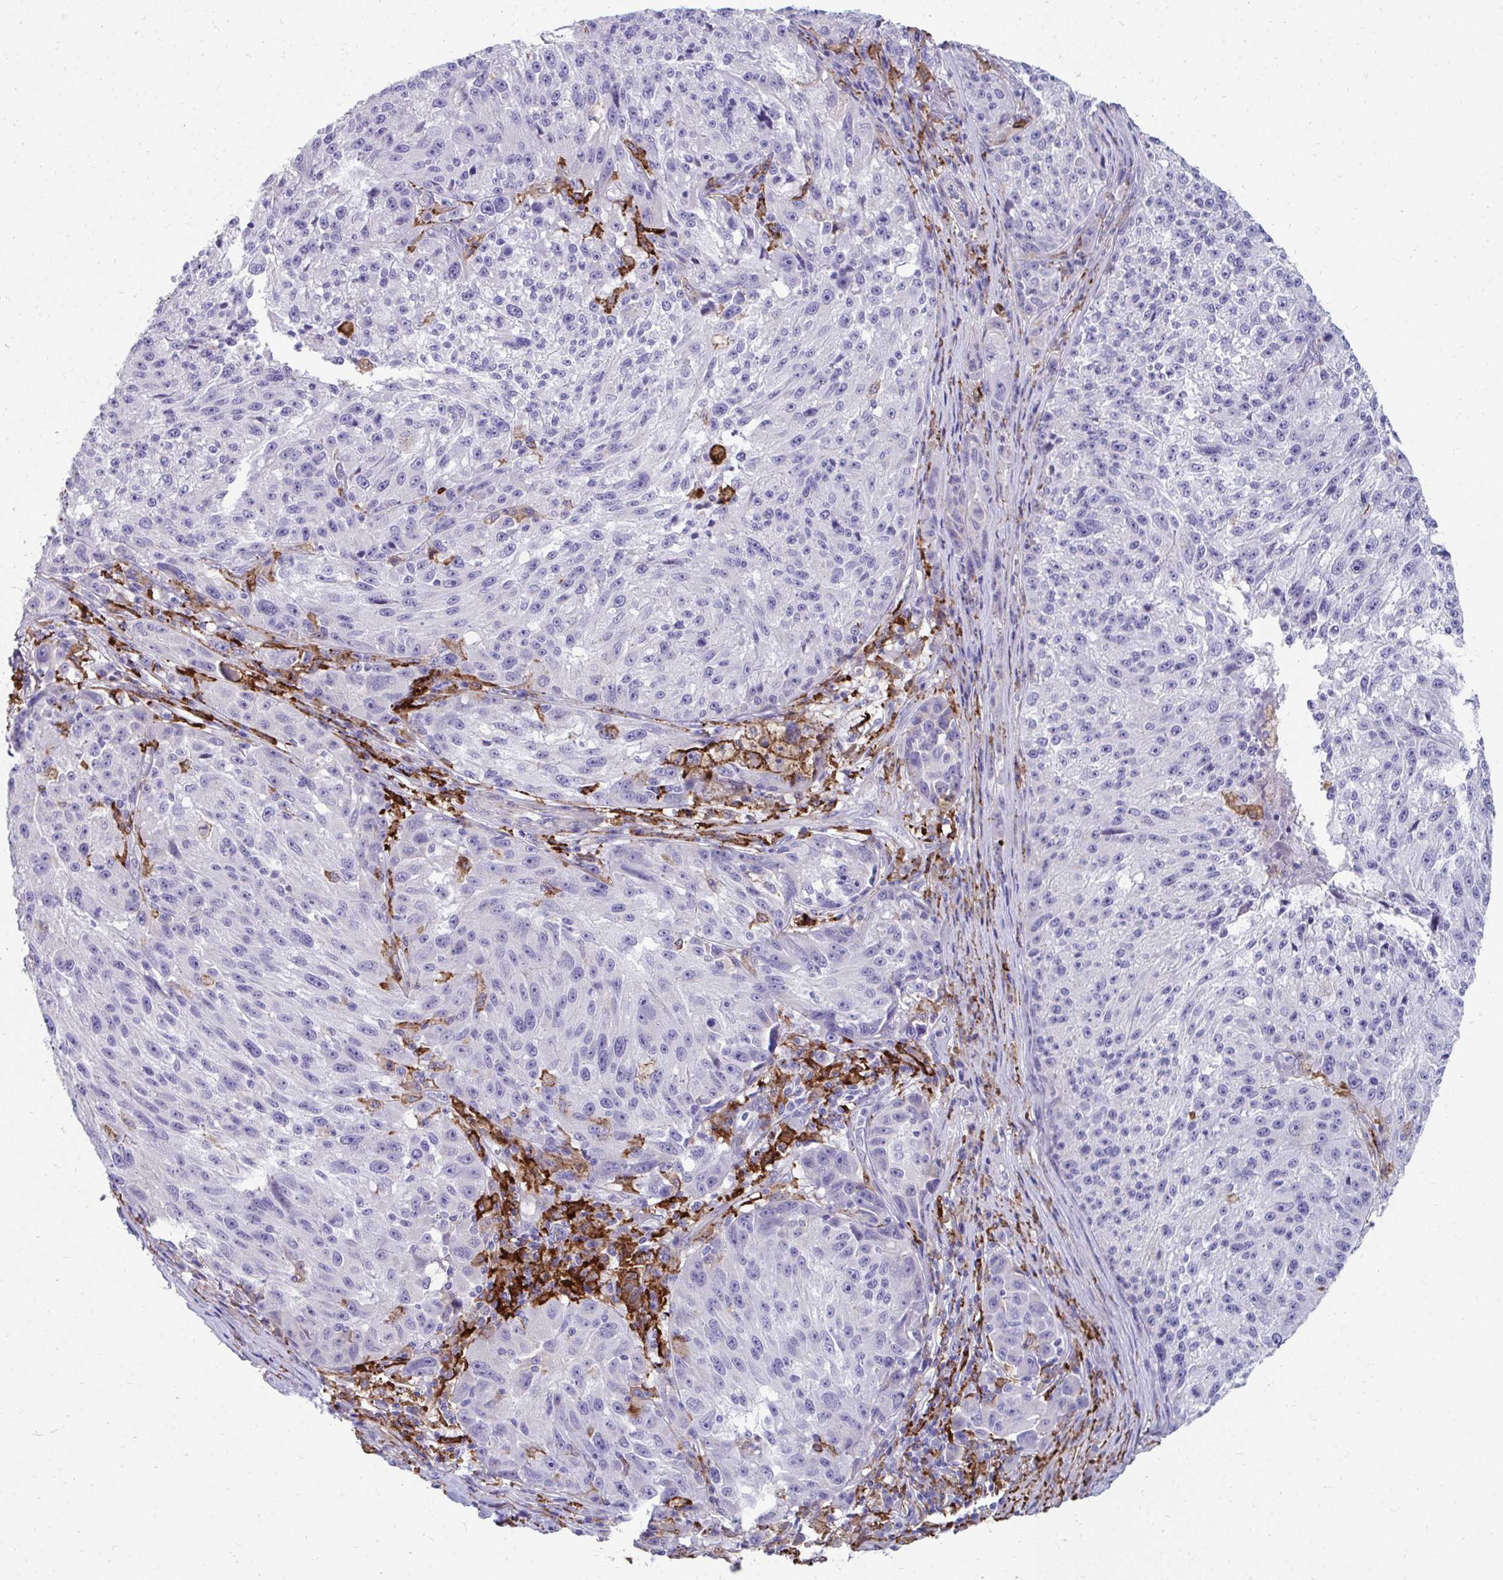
{"staining": {"intensity": "negative", "quantity": "none", "location": "none"}, "tissue": "melanoma", "cell_type": "Tumor cells", "image_type": "cancer", "snomed": [{"axis": "morphology", "description": "Malignant melanoma, NOS"}, {"axis": "topography", "description": "Skin"}], "caption": "Tumor cells are negative for brown protein staining in malignant melanoma.", "gene": "CD163", "patient": {"sex": "male", "age": 53}}